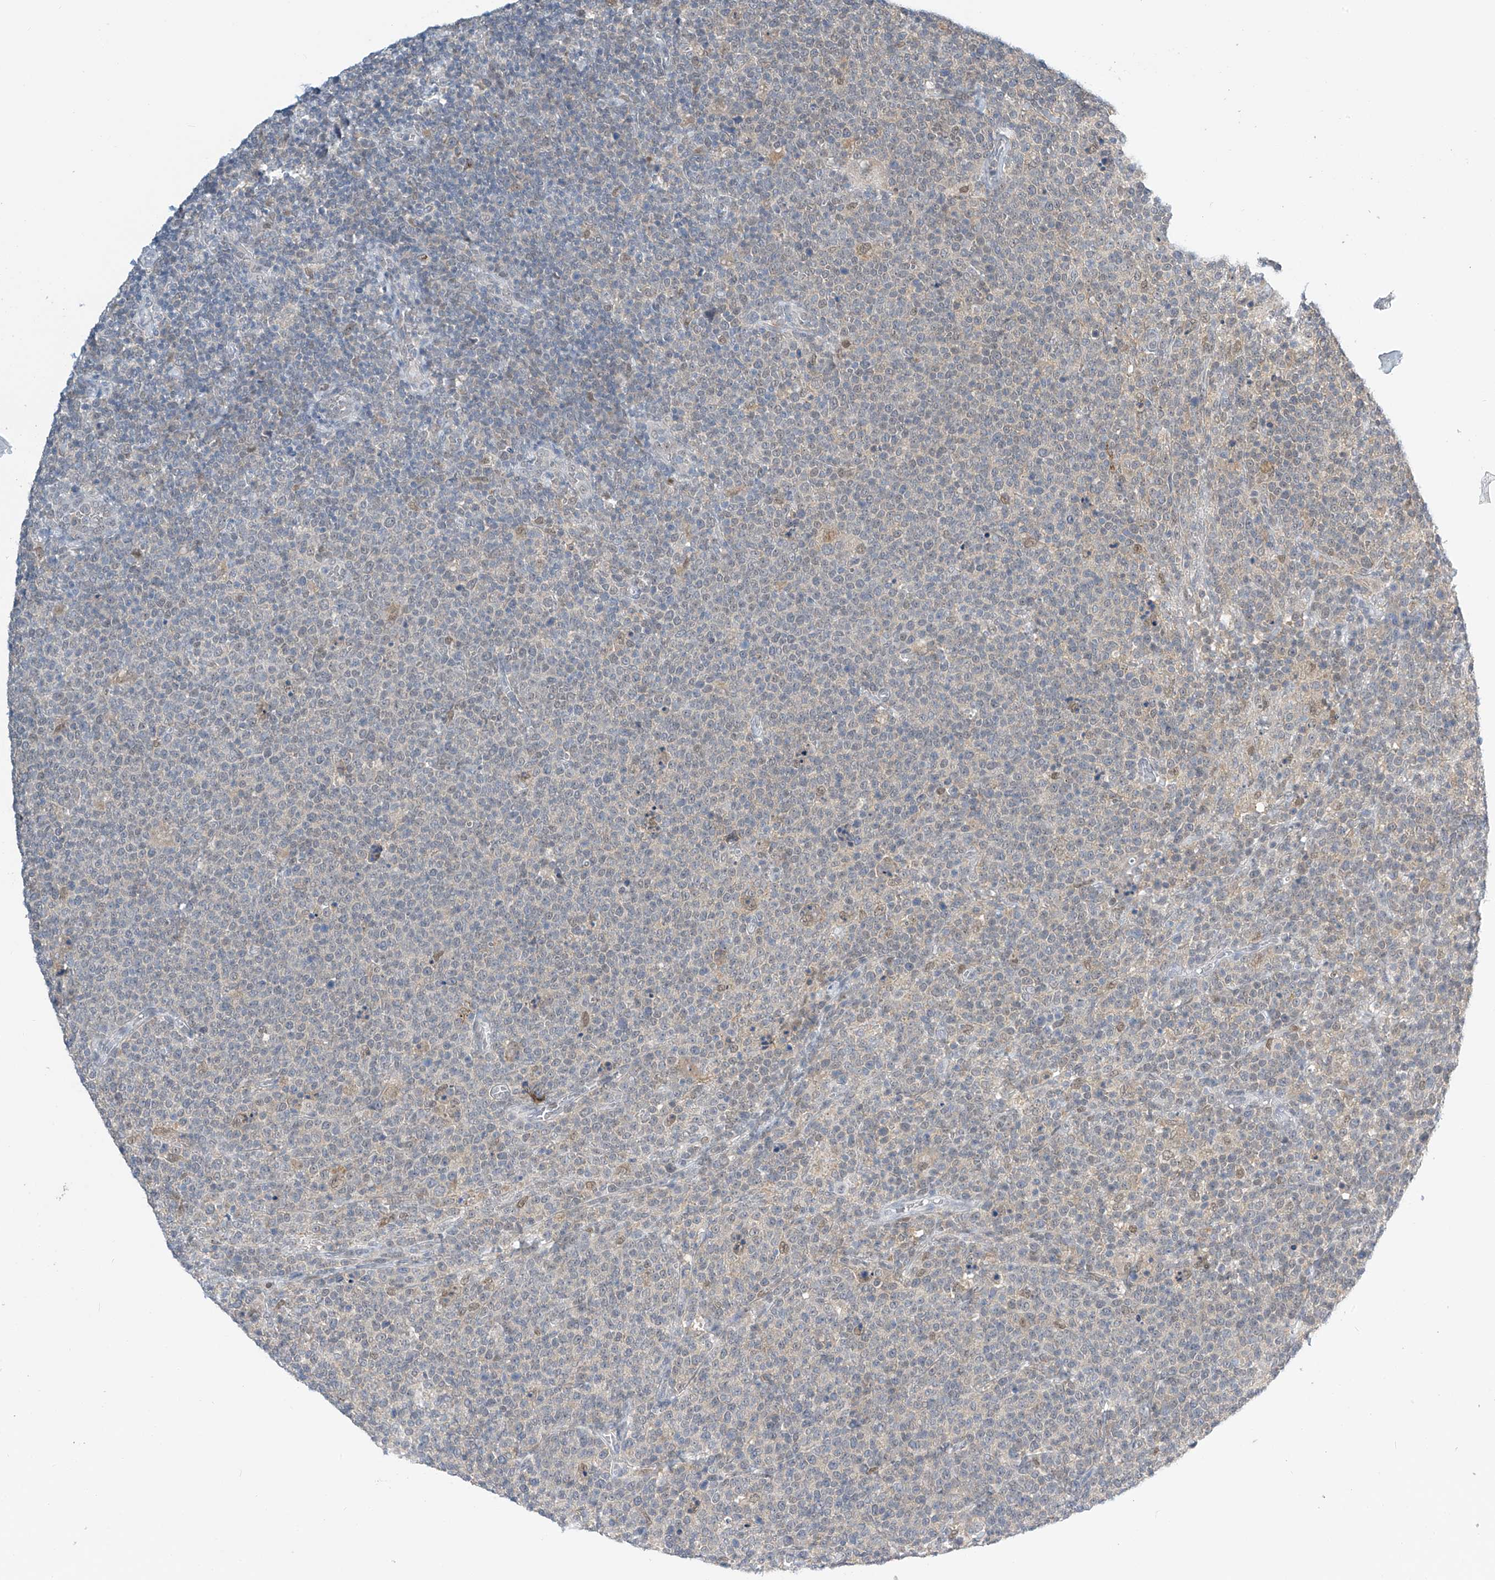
{"staining": {"intensity": "negative", "quantity": "none", "location": "none"}, "tissue": "lymphoma", "cell_type": "Tumor cells", "image_type": "cancer", "snomed": [{"axis": "morphology", "description": "Malignant lymphoma, non-Hodgkin's type, High grade"}, {"axis": "topography", "description": "Lymph node"}], "caption": "Lymphoma was stained to show a protein in brown. There is no significant staining in tumor cells. (Brightfield microscopy of DAB immunohistochemistry at high magnification).", "gene": "APLF", "patient": {"sex": "male", "age": 61}}